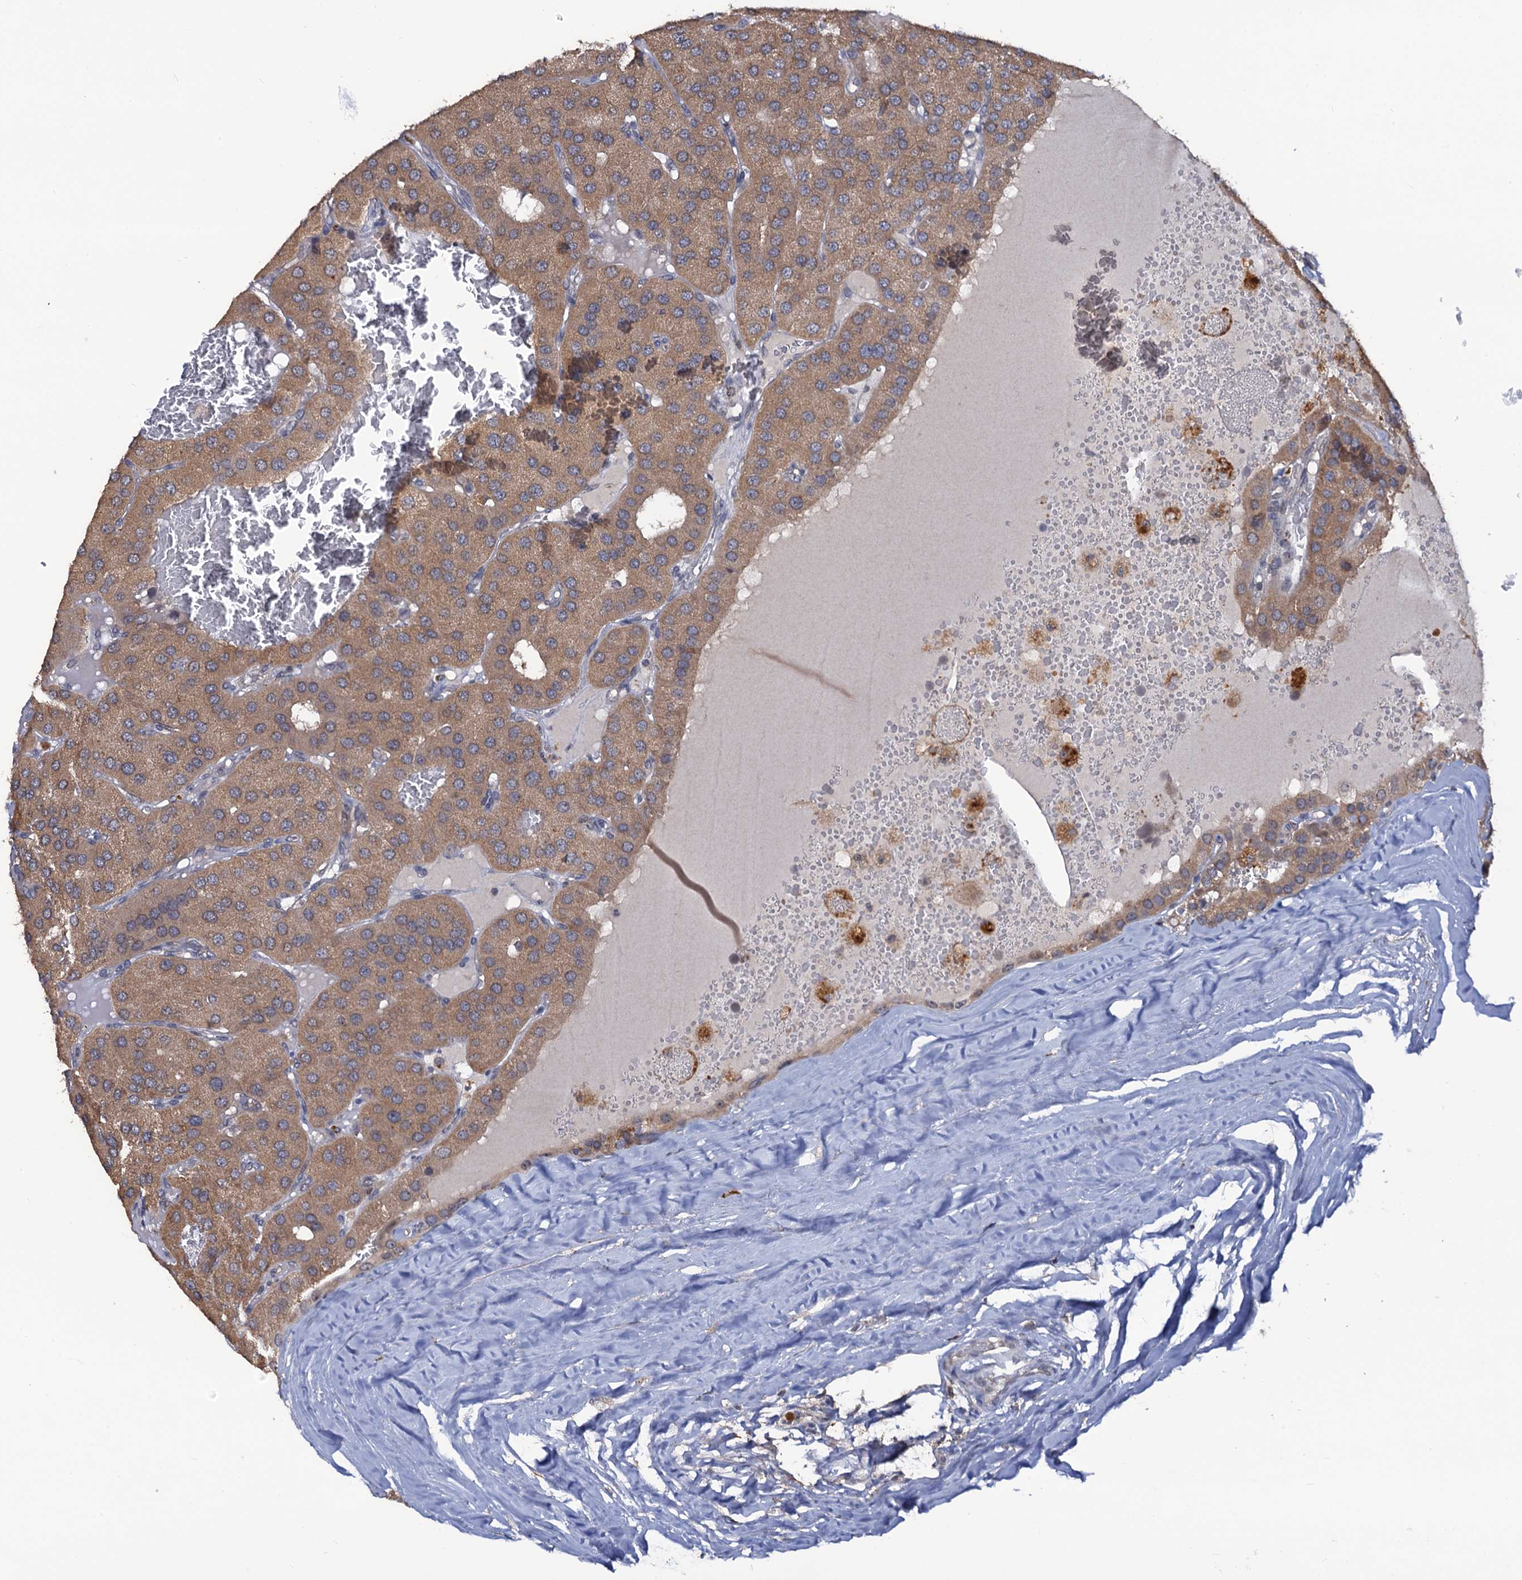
{"staining": {"intensity": "weak", "quantity": ">75%", "location": "cytoplasmic/membranous"}, "tissue": "parathyroid gland", "cell_type": "Glandular cells", "image_type": "normal", "snomed": [{"axis": "morphology", "description": "Normal tissue, NOS"}, {"axis": "morphology", "description": "Adenoma, NOS"}, {"axis": "topography", "description": "Parathyroid gland"}], "caption": "A high-resolution photomicrograph shows IHC staining of benign parathyroid gland, which reveals weak cytoplasmic/membranous positivity in approximately >75% of glandular cells.", "gene": "LRRC63", "patient": {"sex": "female", "age": 86}}